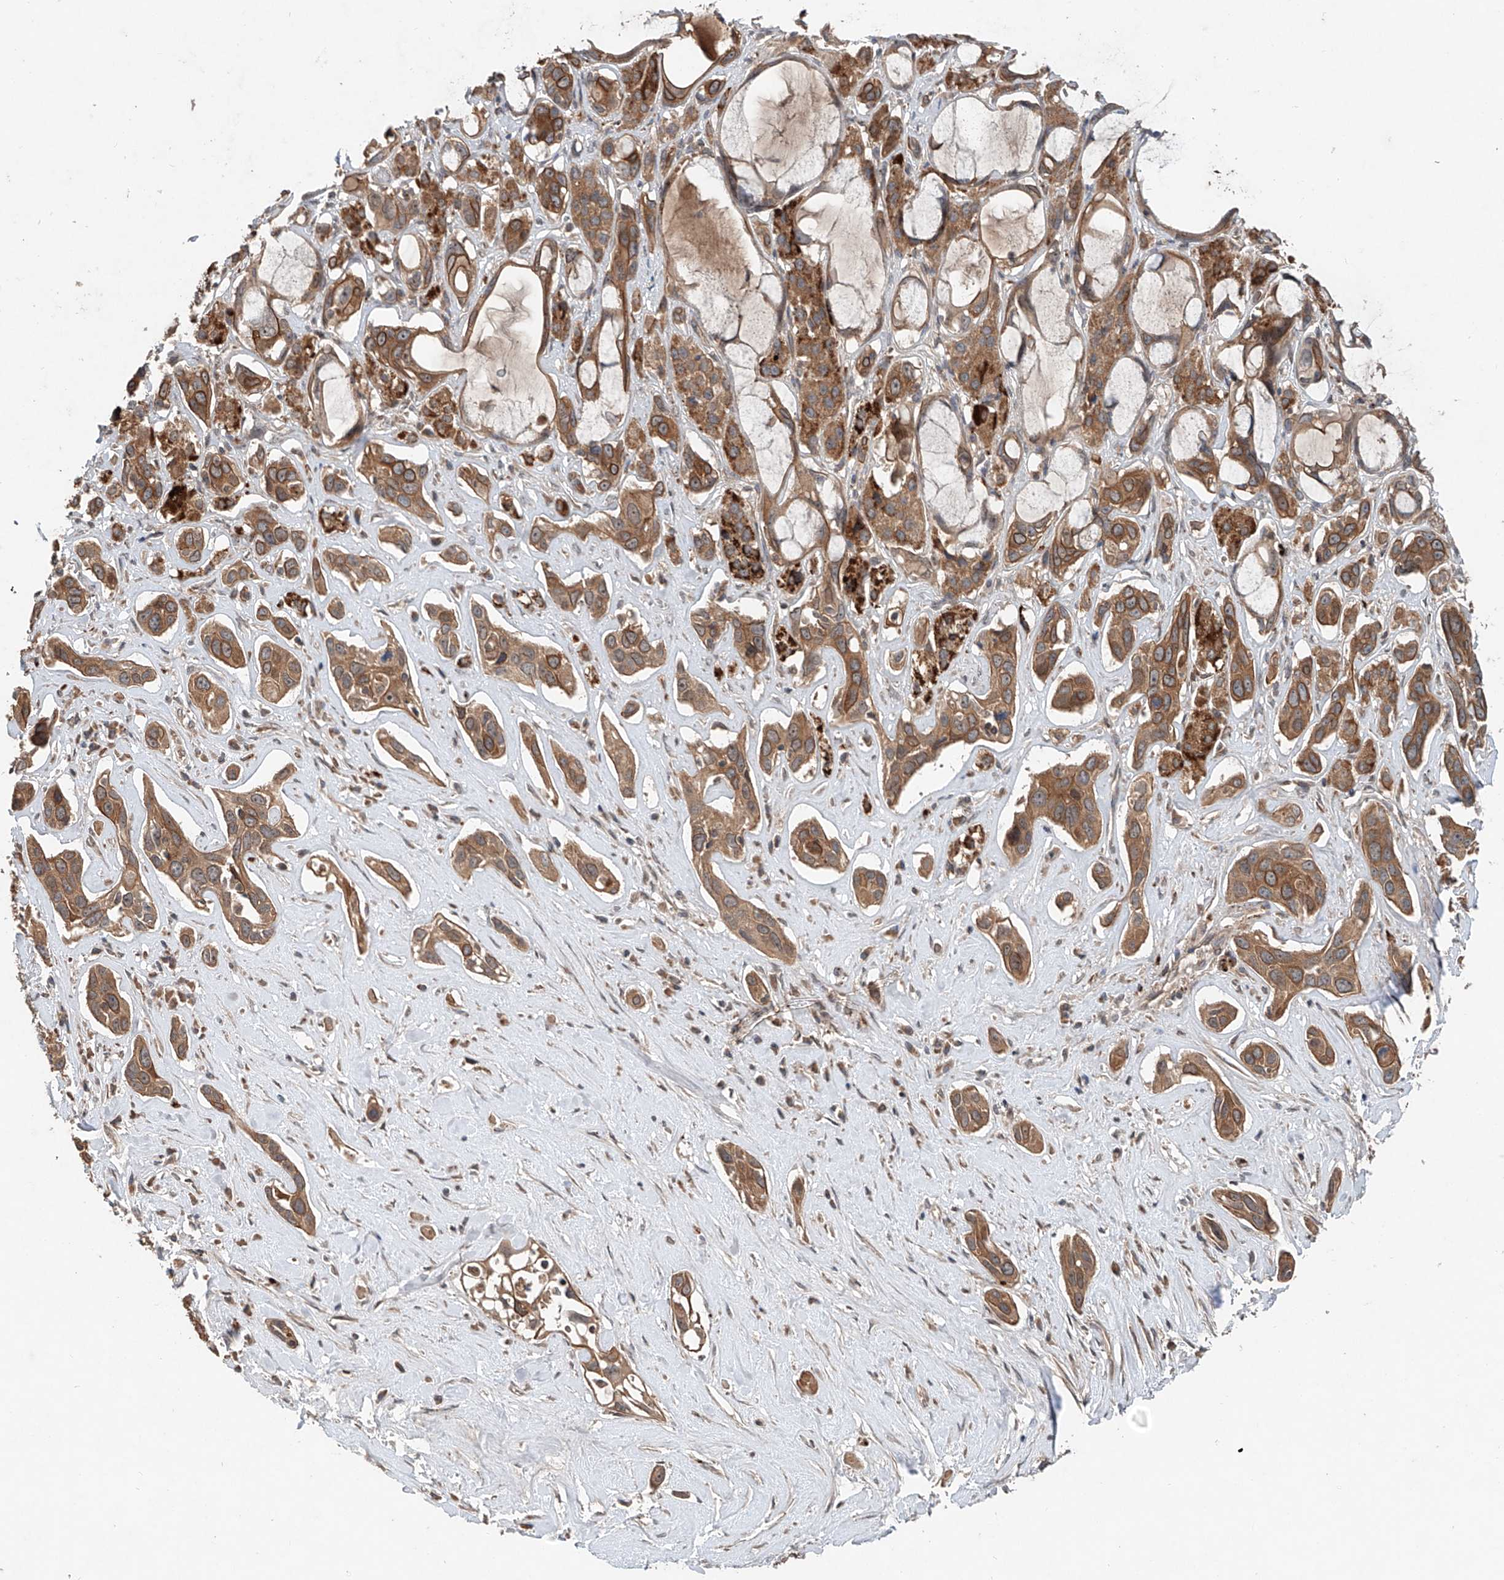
{"staining": {"intensity": "moderate", "quantity": ">75%", "location": "cytoplasmic/membranous"}, "tissue": "pancreatic cancer", "cell_type": "Tumor cells", "image_type": "cancer", "snomed": [{"axis": "morphology", "description": "Adenocarcinoma, NOS"}, {"axis": "topography", "description": "Pancreas"}], "caption": "Immunohistochemistry histopathology image of neoplastic tissue: human adenocarcinoma (pancreatic) stained using immunohistochemistry (IHC) demonstrates medium levels of moderate protein expression localized specifically in the cytoplasmic/membranous of tumor cells, appearing as a cytoplasmic/membranous brown color.", "gene": "IER5", "patient": {"sex": "female", "age": 60}}